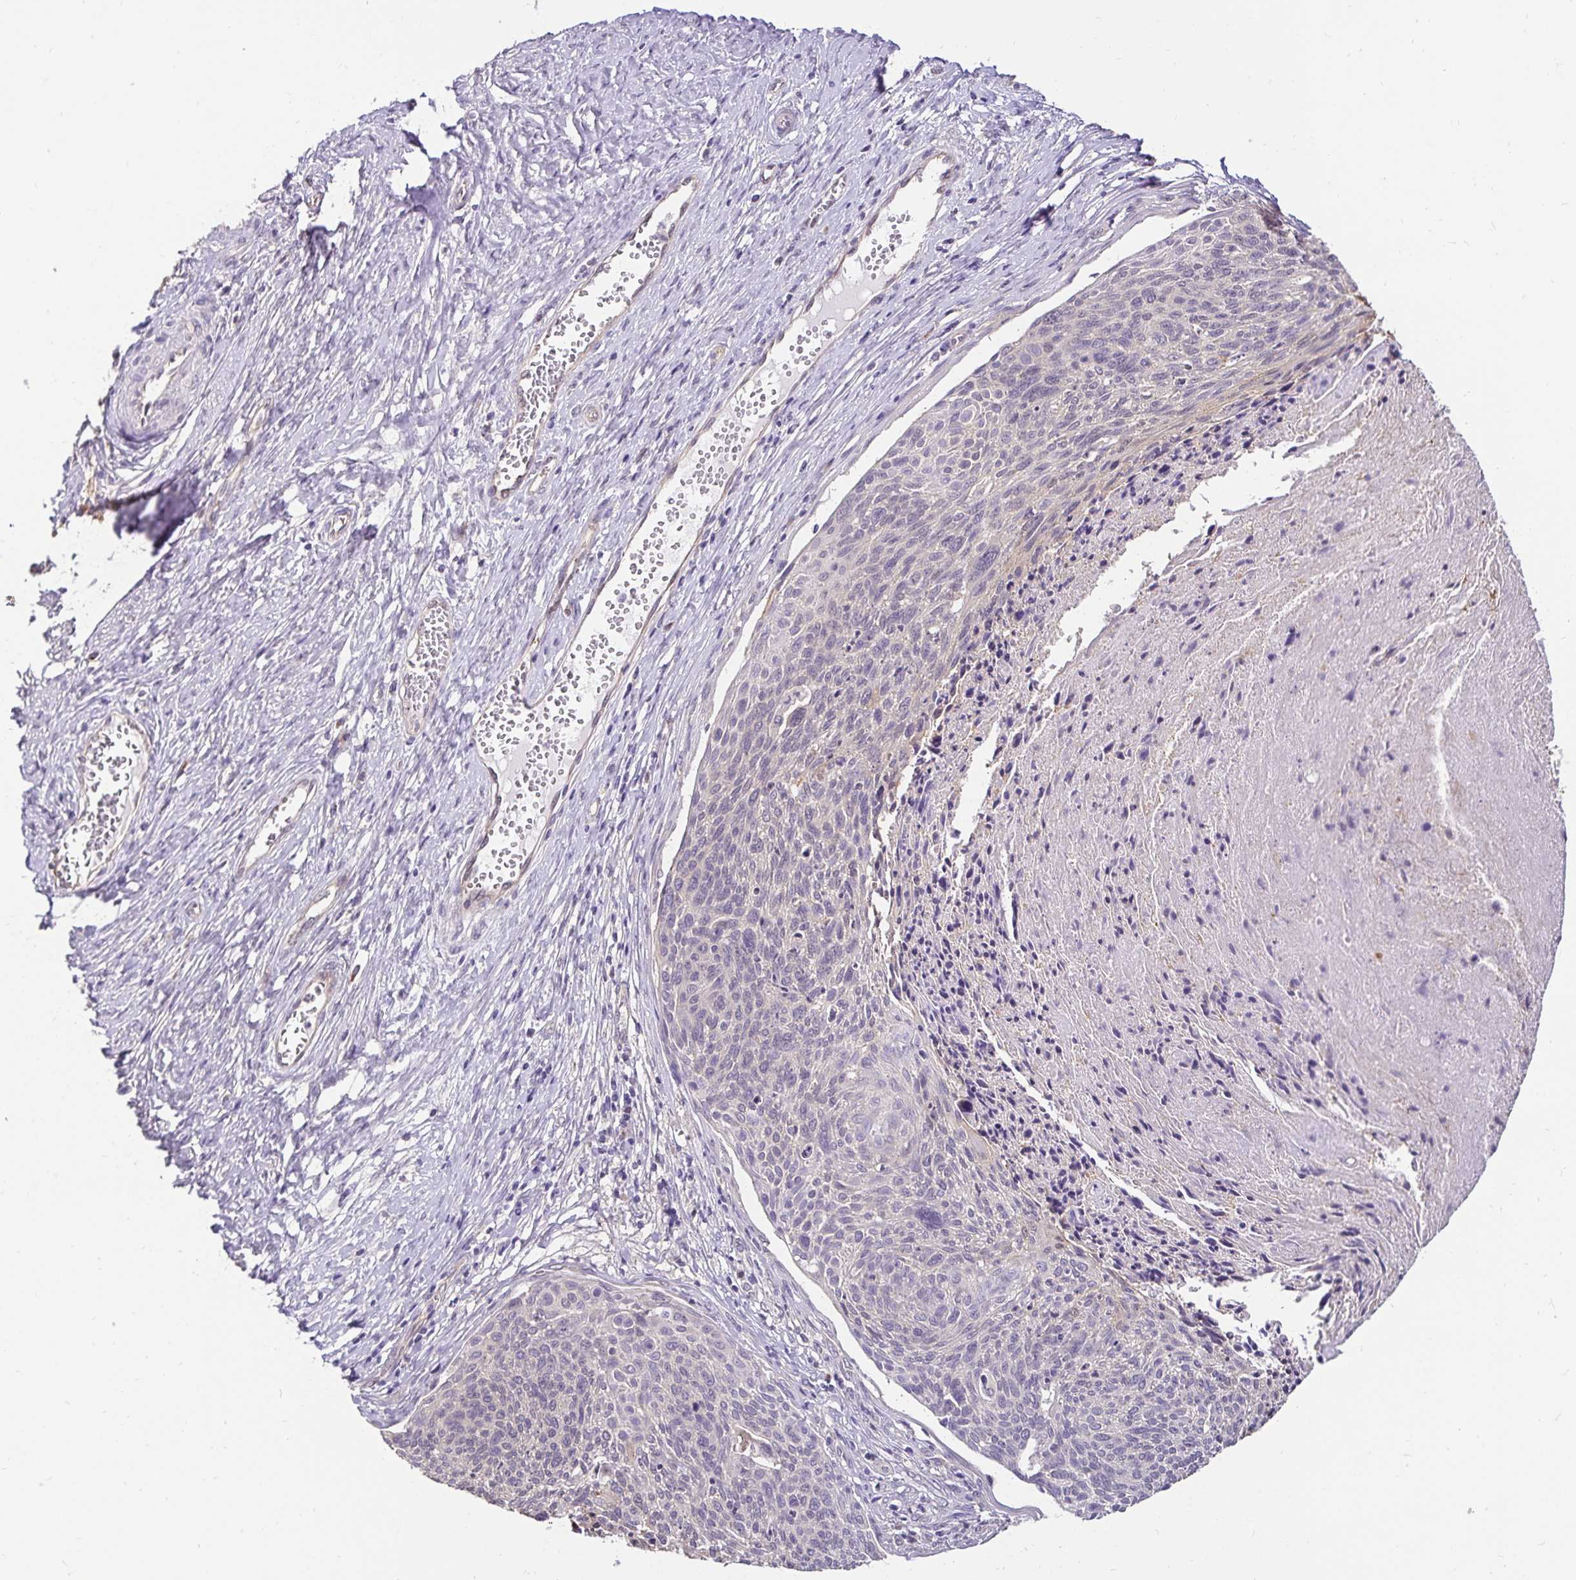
{"staining": {"intensity": "negative", "quantity": "none", "location": "none"}, "tissue": "cervical cancer", "cell_type": "Tumor cells", "image_type": "cancer", "snomed": [{"axis": "morphology", "description": "Squamous cell carcinoma, NOS"}, {"axis": "topography", "description": "Cervix"}], "caption": "Tumor cells are negative for protein expression in human cervical squamous cell carcinoma.", "gene": "SLC9A1", "patient": {"sex": "female", "age": 49}}